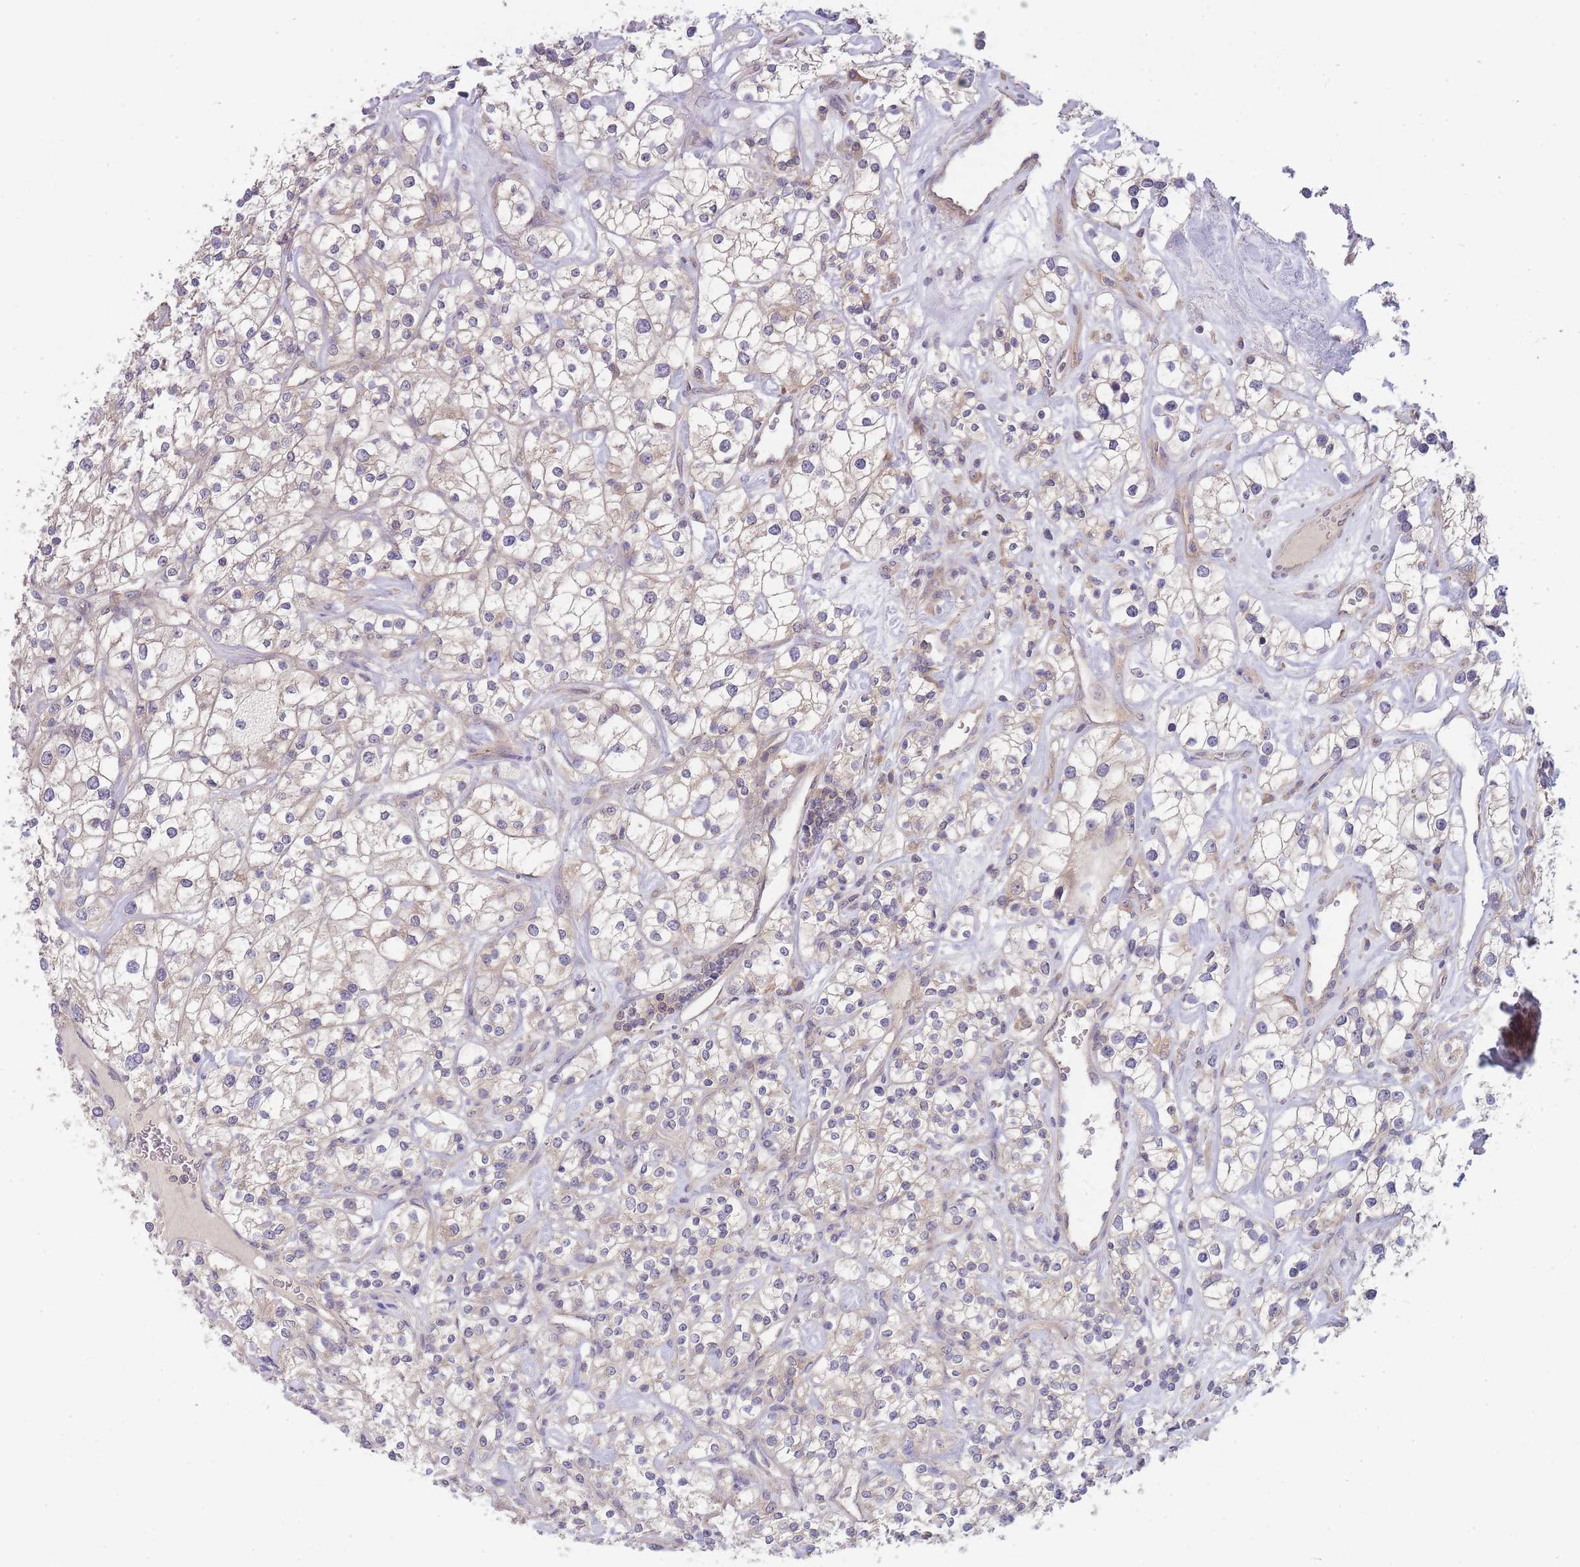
{"staining": {"intensity": "weak", "quantity": "<25%", "location": "cytoplasmic/membranous"}, "tissue": "renal cancer", "cell_type": "Tumor cells", "image_type": "cancer", "snomed": [{"axis": "morphology", "description": "Adenocarcinoma, NOS"}, {"axis": "topography", "description": "Kidney"}], "caption": "Tumor cells are negative for brown protein staining in renal cancer (adenocarcinoma).", "gene": "PFDN6", "patient": {"sex": "male", "age": 77}}